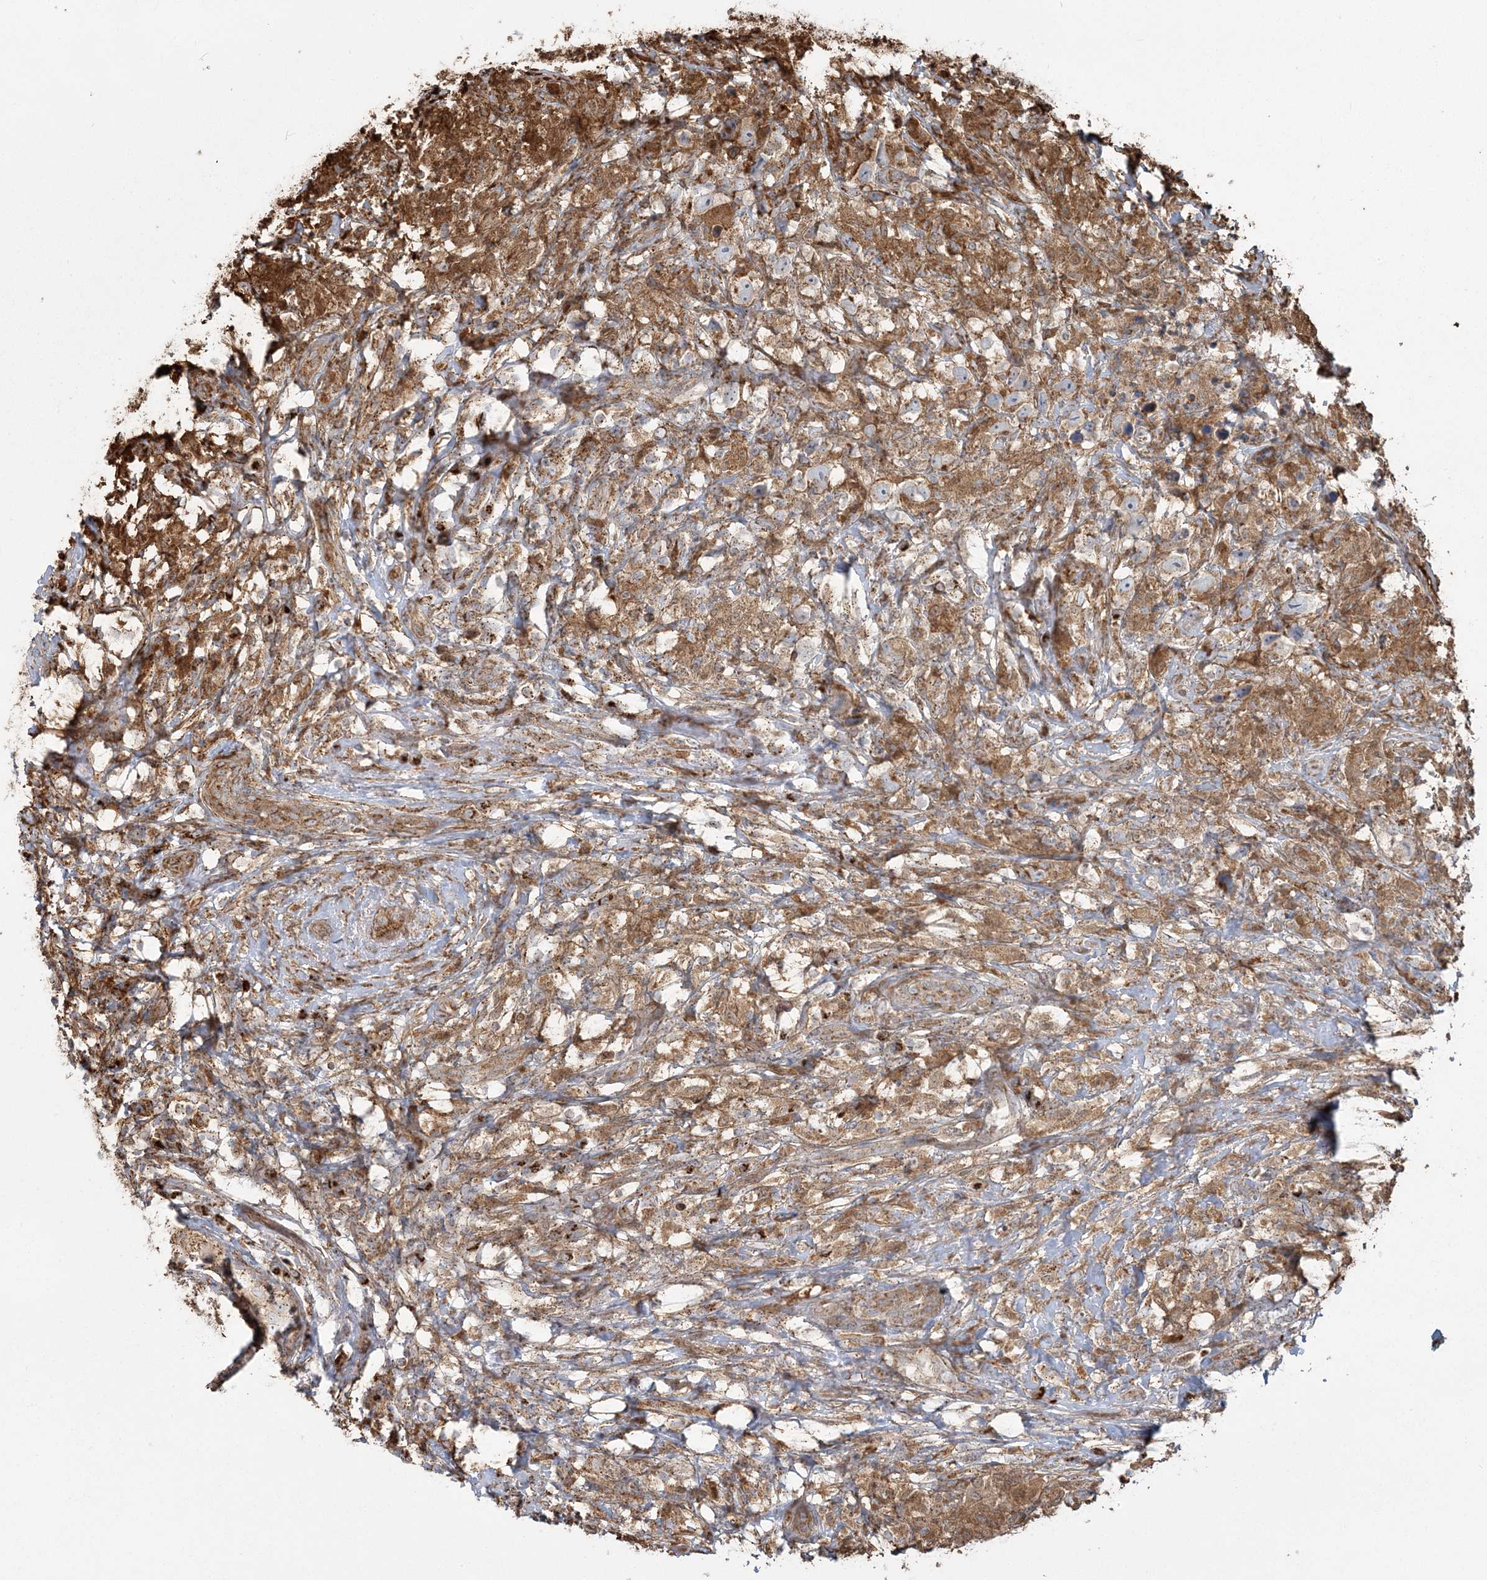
{"staining": {"intensity": "moderate", "quantity": ">75%", "location": "cytoplasmic/membranous"}, "tissue": "testis cancer", "cell_type": "Tumor cells", "image_type": "cancer", "snomed": [{"axis": "morphology", "description": "Seminoma, NOS"}, {"axis": "topography", "description": "Testis"}], "caption": "Immunohistochemical staining of human testis seminoma shows moderate cytoplasmic/membranous protein expression in approximately >75% of tumor cells.", "gene": "TRAF3IP2", "patient": {"sex": "male", "age": 49}}